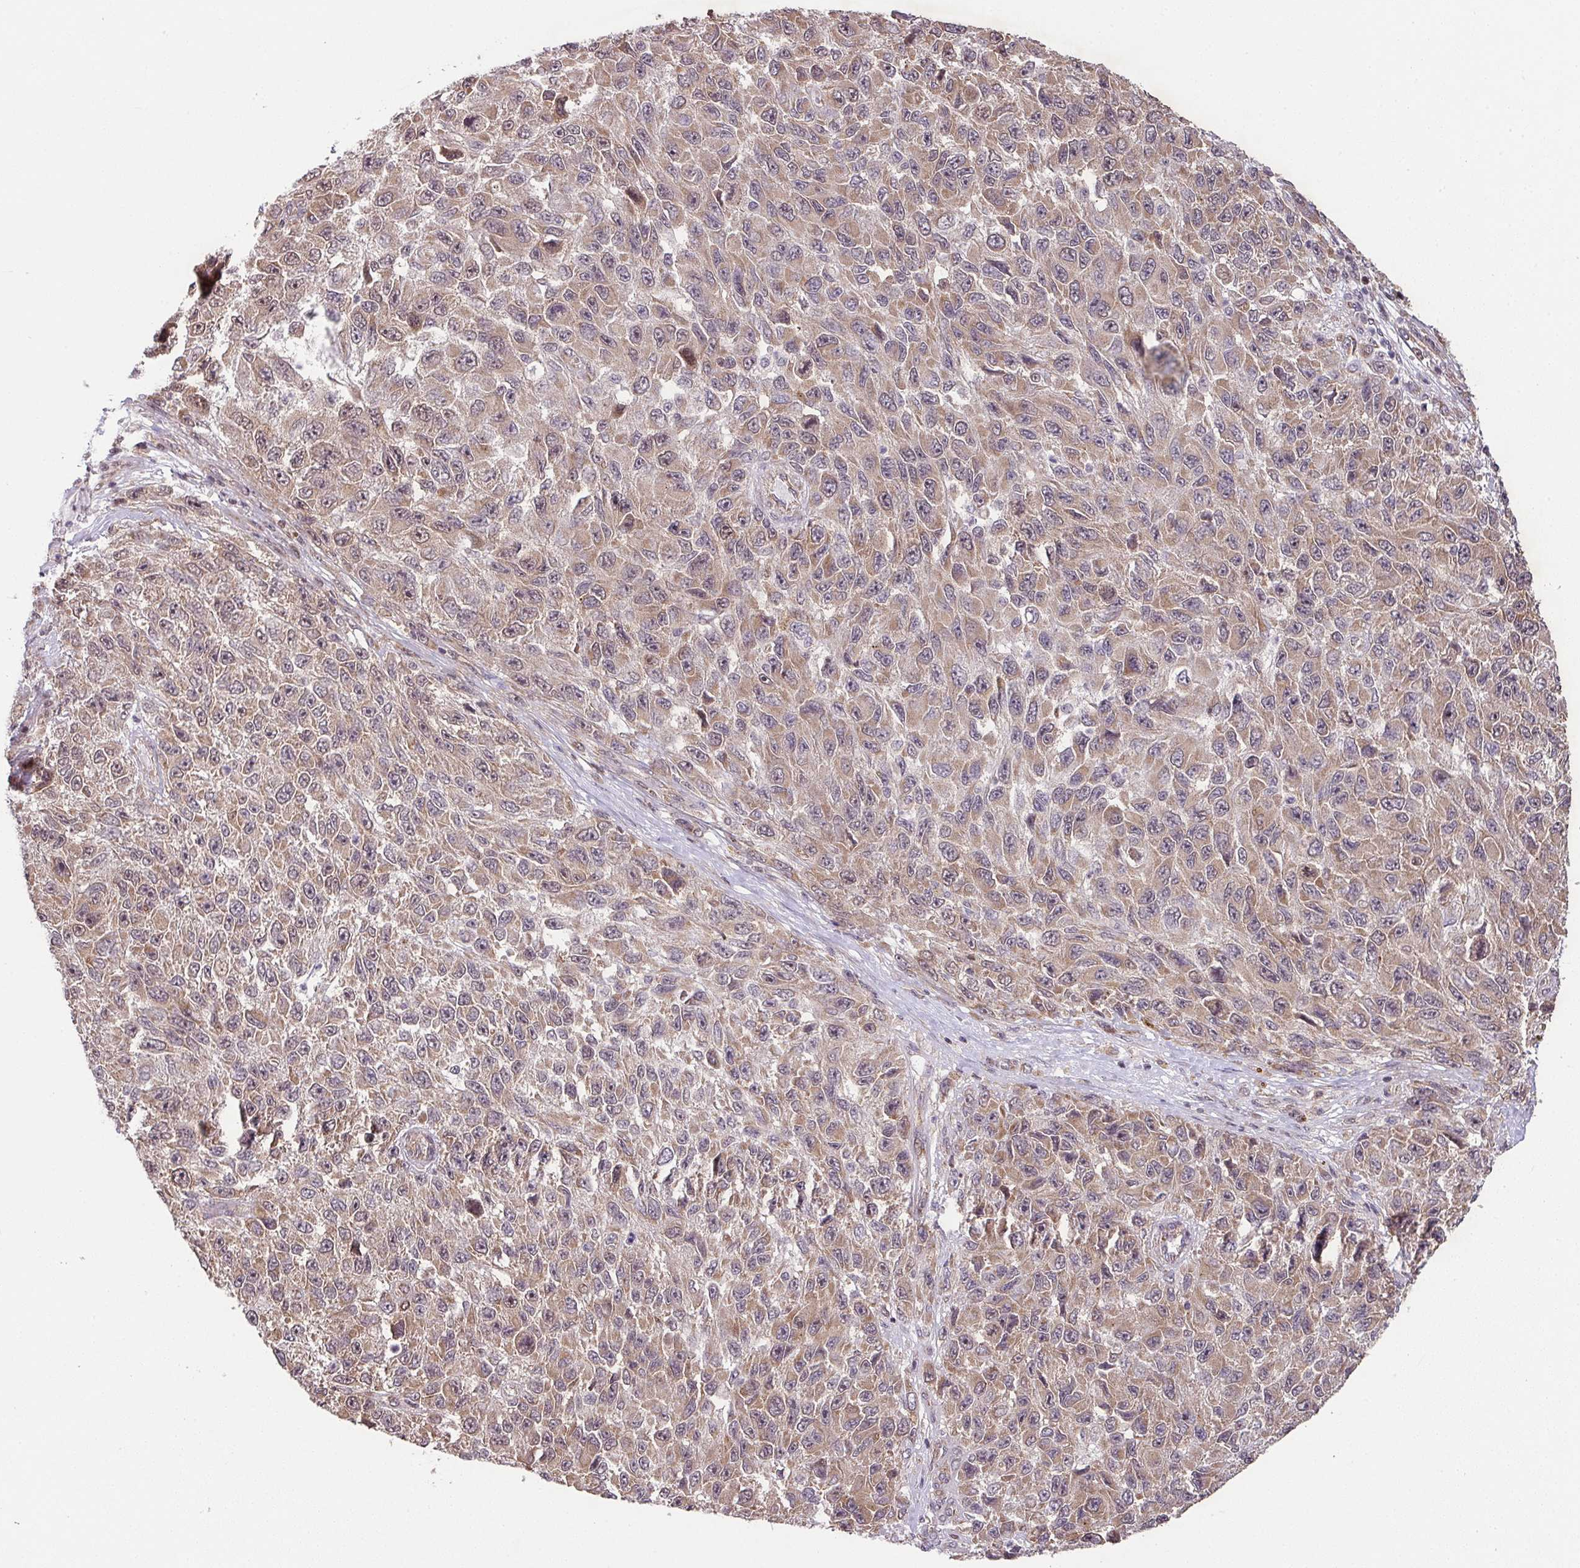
{"staining": {"intensity": "moderate", "quantity": ">75%", "location": "cytoplasmic/membranous"}, "tissue": "melanoma", "cell_type": "Tumor cells", "image_type": "cancer", "snomed": [{"axis": "morphology", "description": "Normal tissue, NOS"}, {"axis": "morphology", "description": "Malignant melanoma, NOS"}, {"axis": "topography", "description": "Skin"}], "caption": "Protein expression analysis of human malignant melanoma reveals moderate cytoplasmic/membranous expression in about >75% of tumor cells. Nuclei are stained in blue.", "gene": "PLK1", "patient": {"sex": "female", "age": 96}}